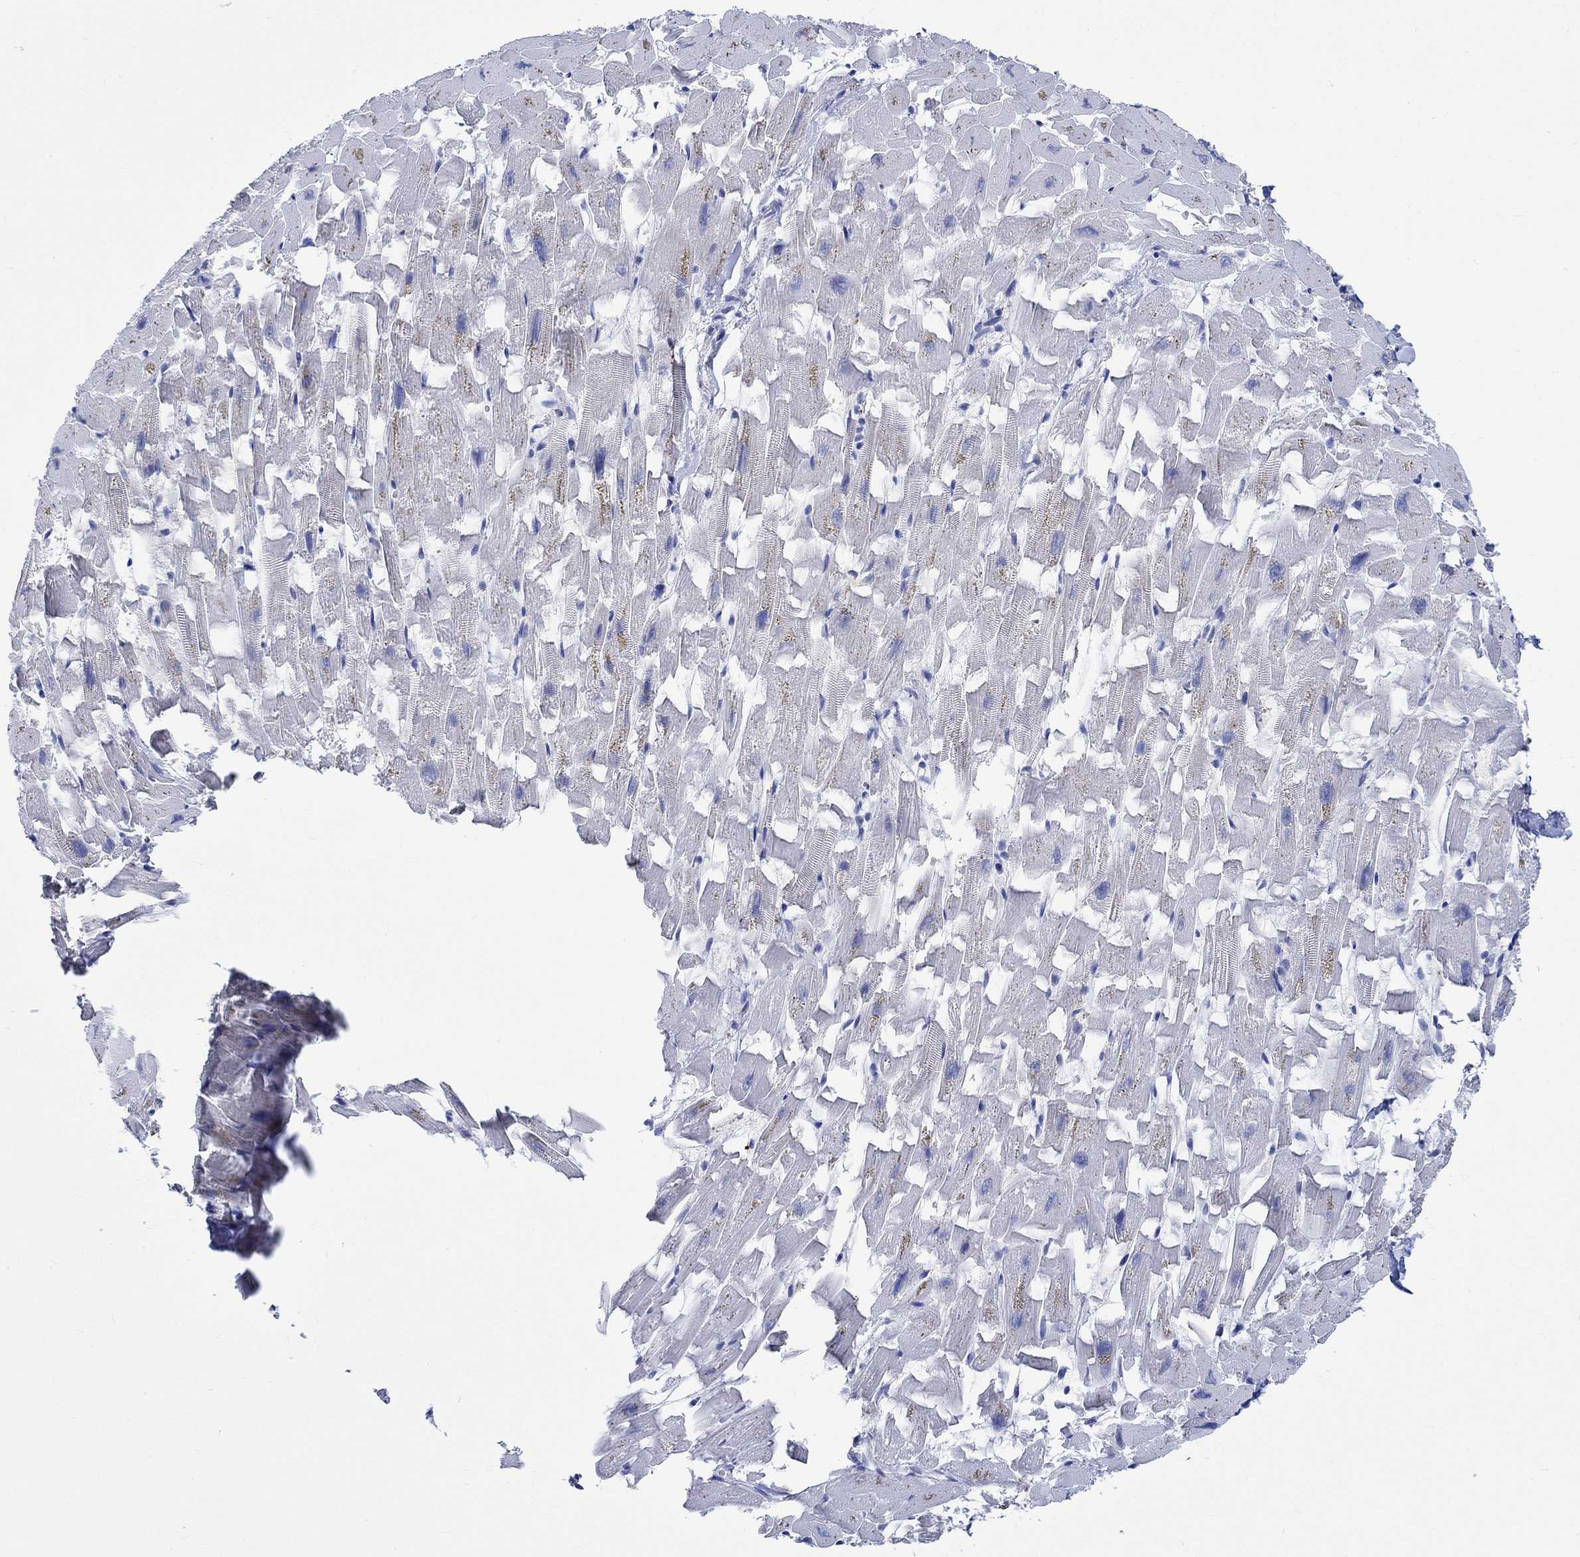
{"staining": {"intensity": "negative", "quantity": "none", "location": "none"}, "tissue": "heart muscle", "cell_type": "Cardiomyocytes", "image_type": "normal", "snomed": [{"axis": "morphology", "description": "Normal tissue, NOS"}, {"axis": "topography", "description": "Heart"}], "caption": "Cardiomyocytes show no significant protein expression in normal heart muscle.", "gene": "PTPRN2", "patient": {"sex": "female", "age": 64}}